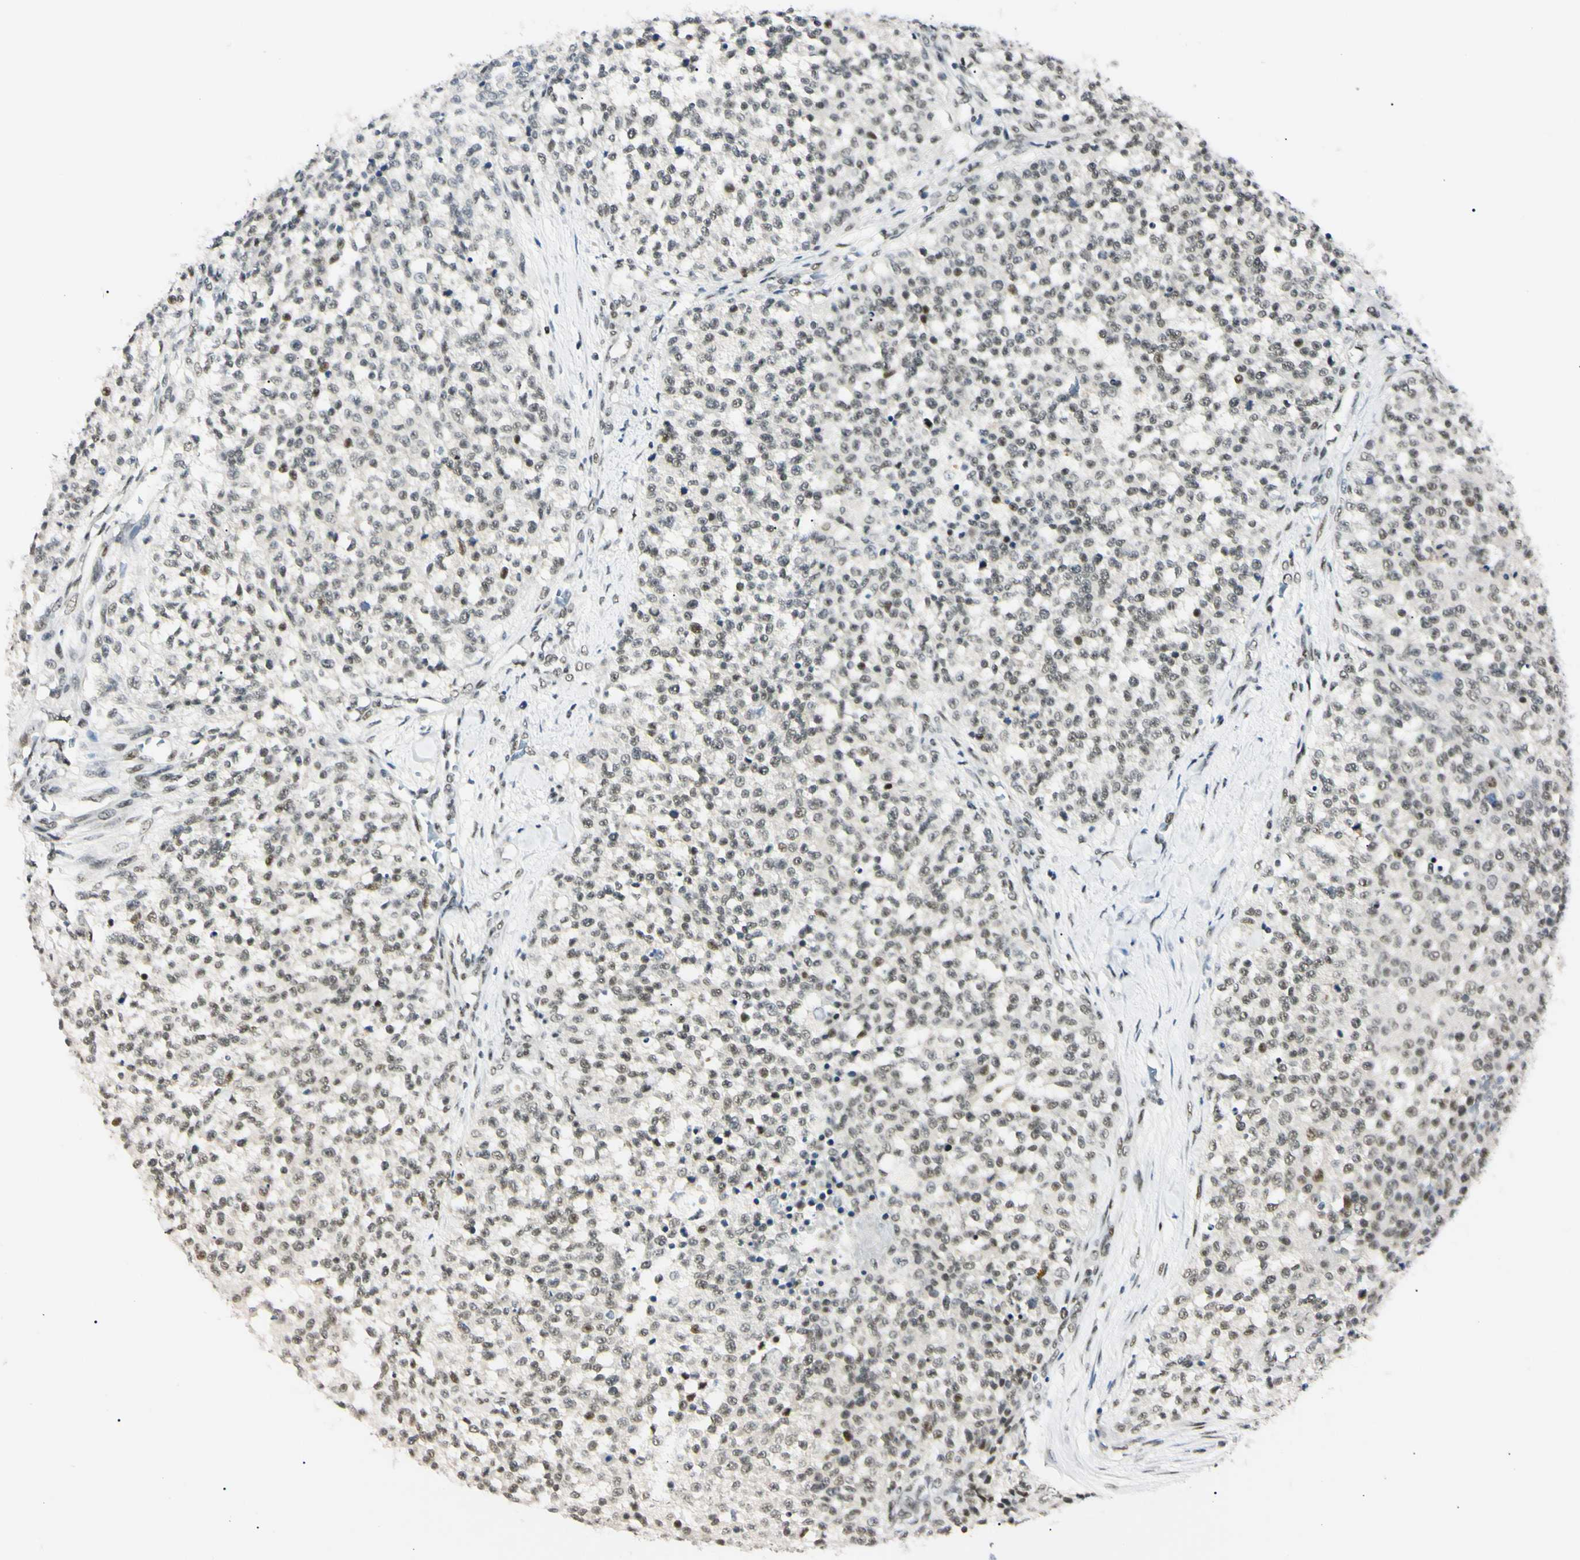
{"staining": {"intensity": "weak", "quantity": "25%-75%", "location": "nuclear"}, "tissue": "testis cancer", "cell_type": "Tumor cells", "image_type": "cancer", "snomed": [{"axis": "morphology", "description": "Seminoma, NOS"}, {"axis": "topography", "description": "Testis"}], "caption": "Testis cancer stained with immunohistochemistry (IHC) demonstrates weak nuclear staining in about 25%-75% of tumor cells.", "gene": "ZNF134", "patient": {"sex": "male", "age": 59}}